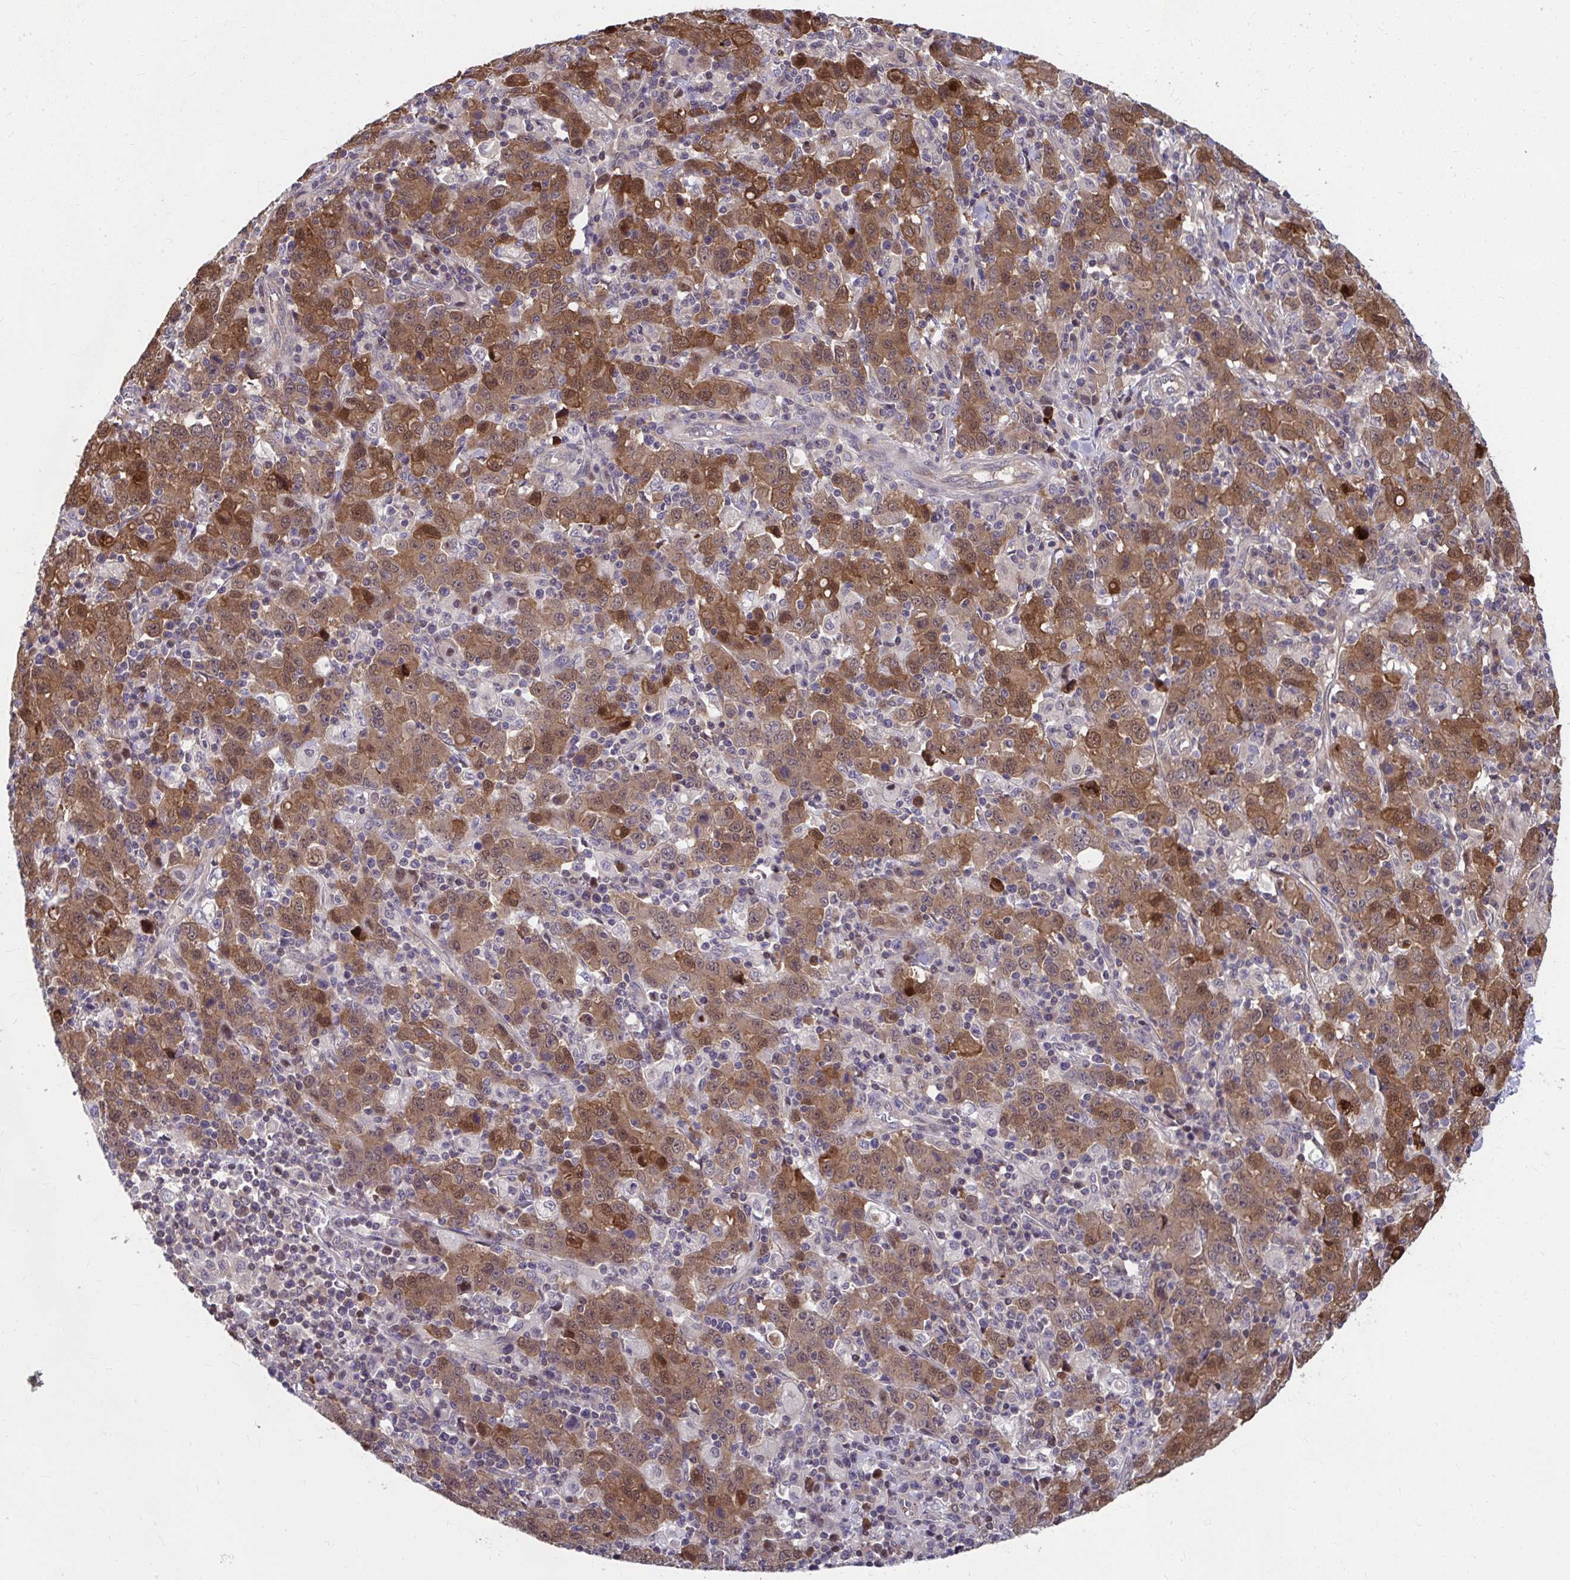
{"staining": {"intensity": "moderate", "quantity": ">75%", "location": "cytoplasmic/membranous,nuclear"}, "tissue": "stomach cancer", "cell_type": "Tumor cells", "image_type": "cancer", "snomed": [{"axis": "morphology", "description": "Adenocarcinoma, NOS"}, {"axis": "topography", "description": "Stomach, upper"}], "caption": "IHC image of stomach cancer stained for a protein (brown), which shows medium levels of moderate cytoplasmic/membranous and nuclear expression in about >75% of tumor cells.", "gene": "PCDHB7", "patient": {"sex": "male", "age": 69}}